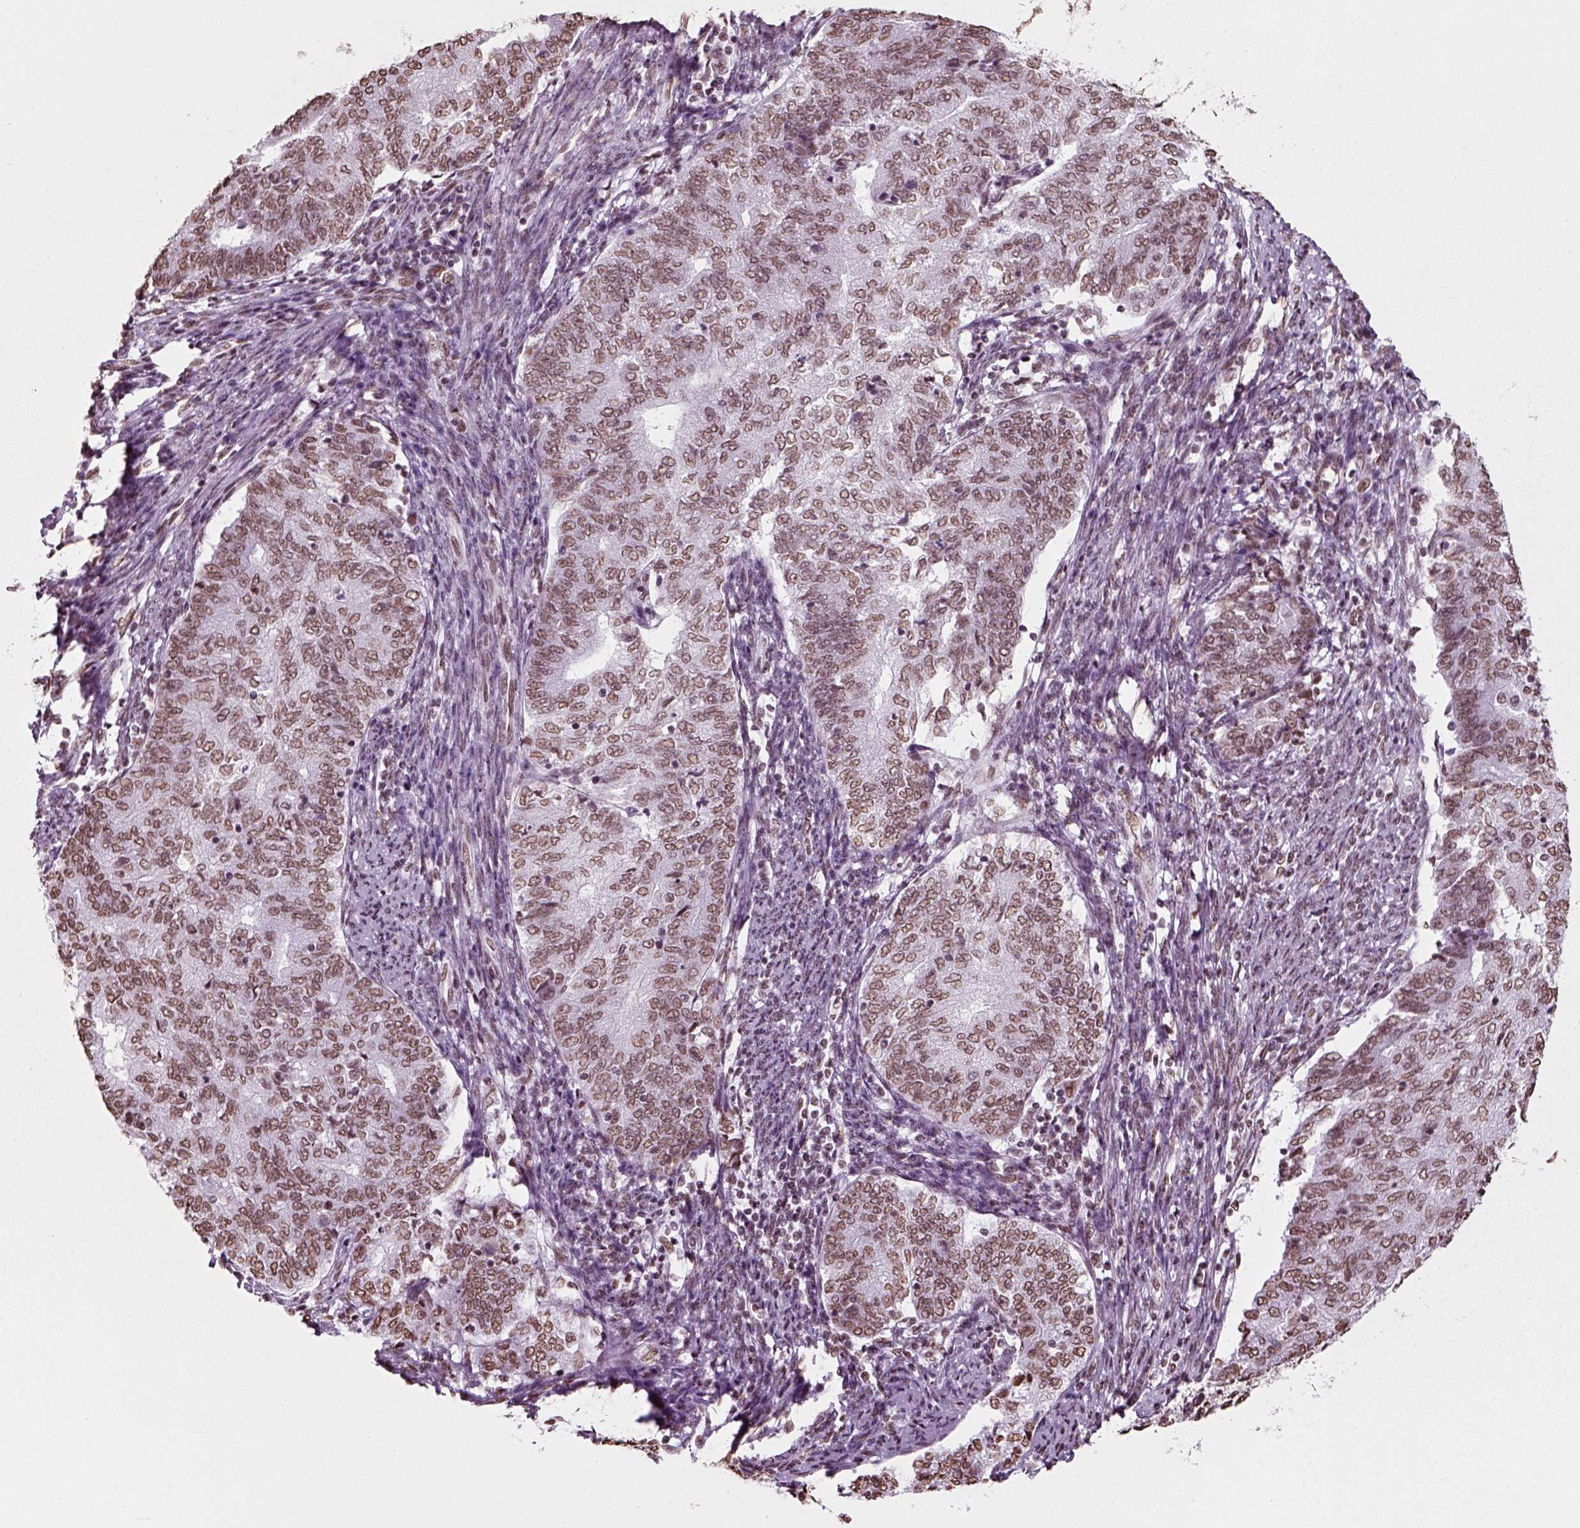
{"staining": {"intensity": "weak", "quantity": ">75%", "location": "nuclear"}, "tissue": "endometrial cancer", "cell_type": "Tumor cells", "image_type": "cancer", "snomed": [{"axis": "morphology", "description": "Adenocarcinoma, NOS"}, {"axis": "topography", "description": "Endometrium"}], "caption": "Immunohistochemical staining of adenocarcinoma (endometrial) demonstrates low levels of weak nuclear expression in approximately >75% of tumor cells.", "gene": "POLR1H", "patient": {"sex": "female", "age": 65}}